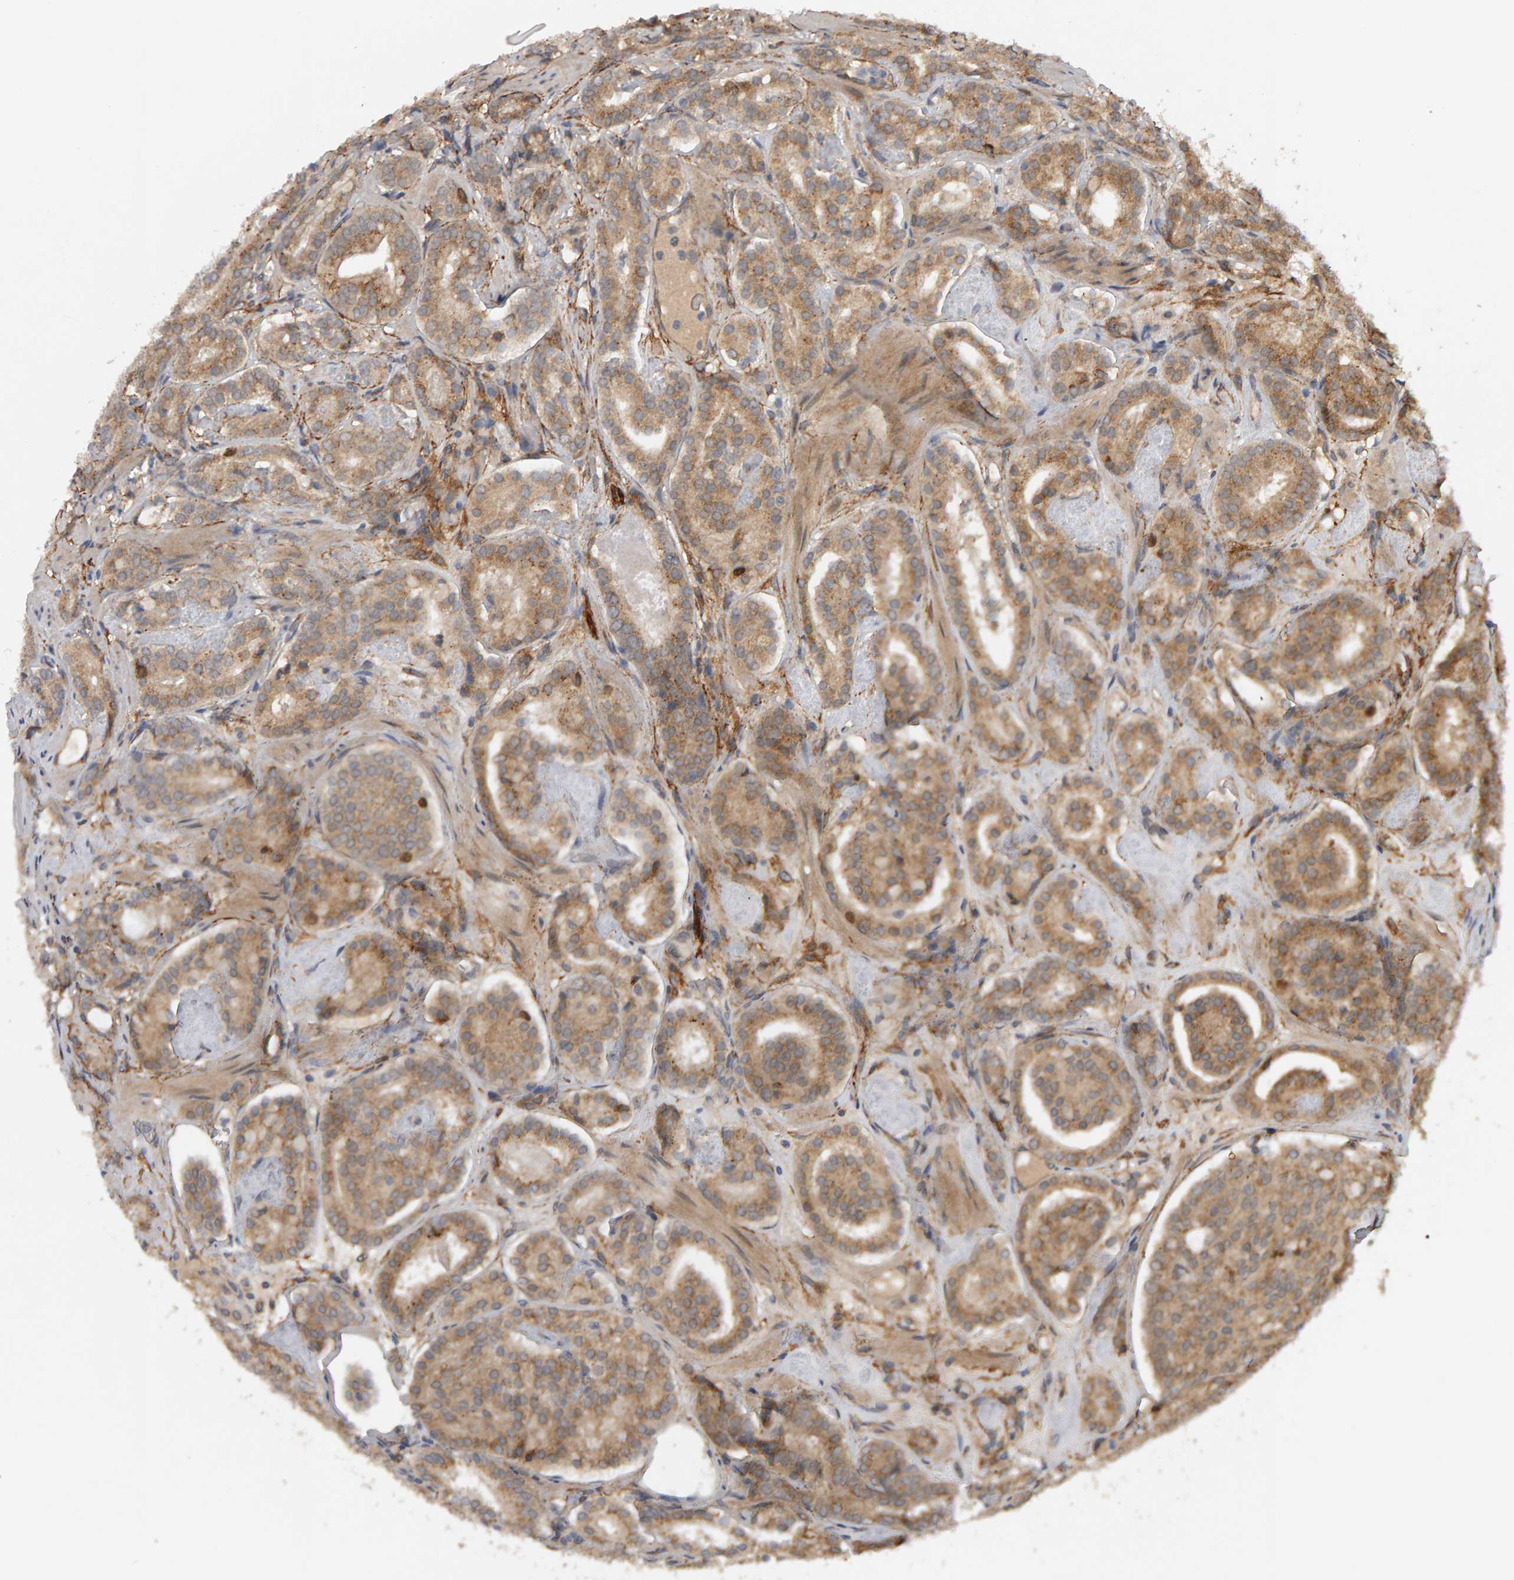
{"staining": {"intensity": "moderate", "quantity": ">75%", "location": "cytoplasmic/membranous"}, "tissue": "prostate cancer", "cell_type": "Tumor cells", "image_type": "cancer", "snomed": [{"axis": "morphology", "description": "Adenocarcinoma, Low grade"}, {"axis": "topography", "description": "Prostate"}], "caption": "The photomicrograph shows staining of prostate cancer, revealing moderate cytoplasmic/membranous protein staining (brown color) within tumor cells. The protein of interest is stained brown, and the nuclei are stained in blue (DAB (3,3'-diaminobenzidine) IHC with brightfield microscopy, high magnification).", "gene": "CDCA5", "patient": {"sex": "male", "age": 69}}